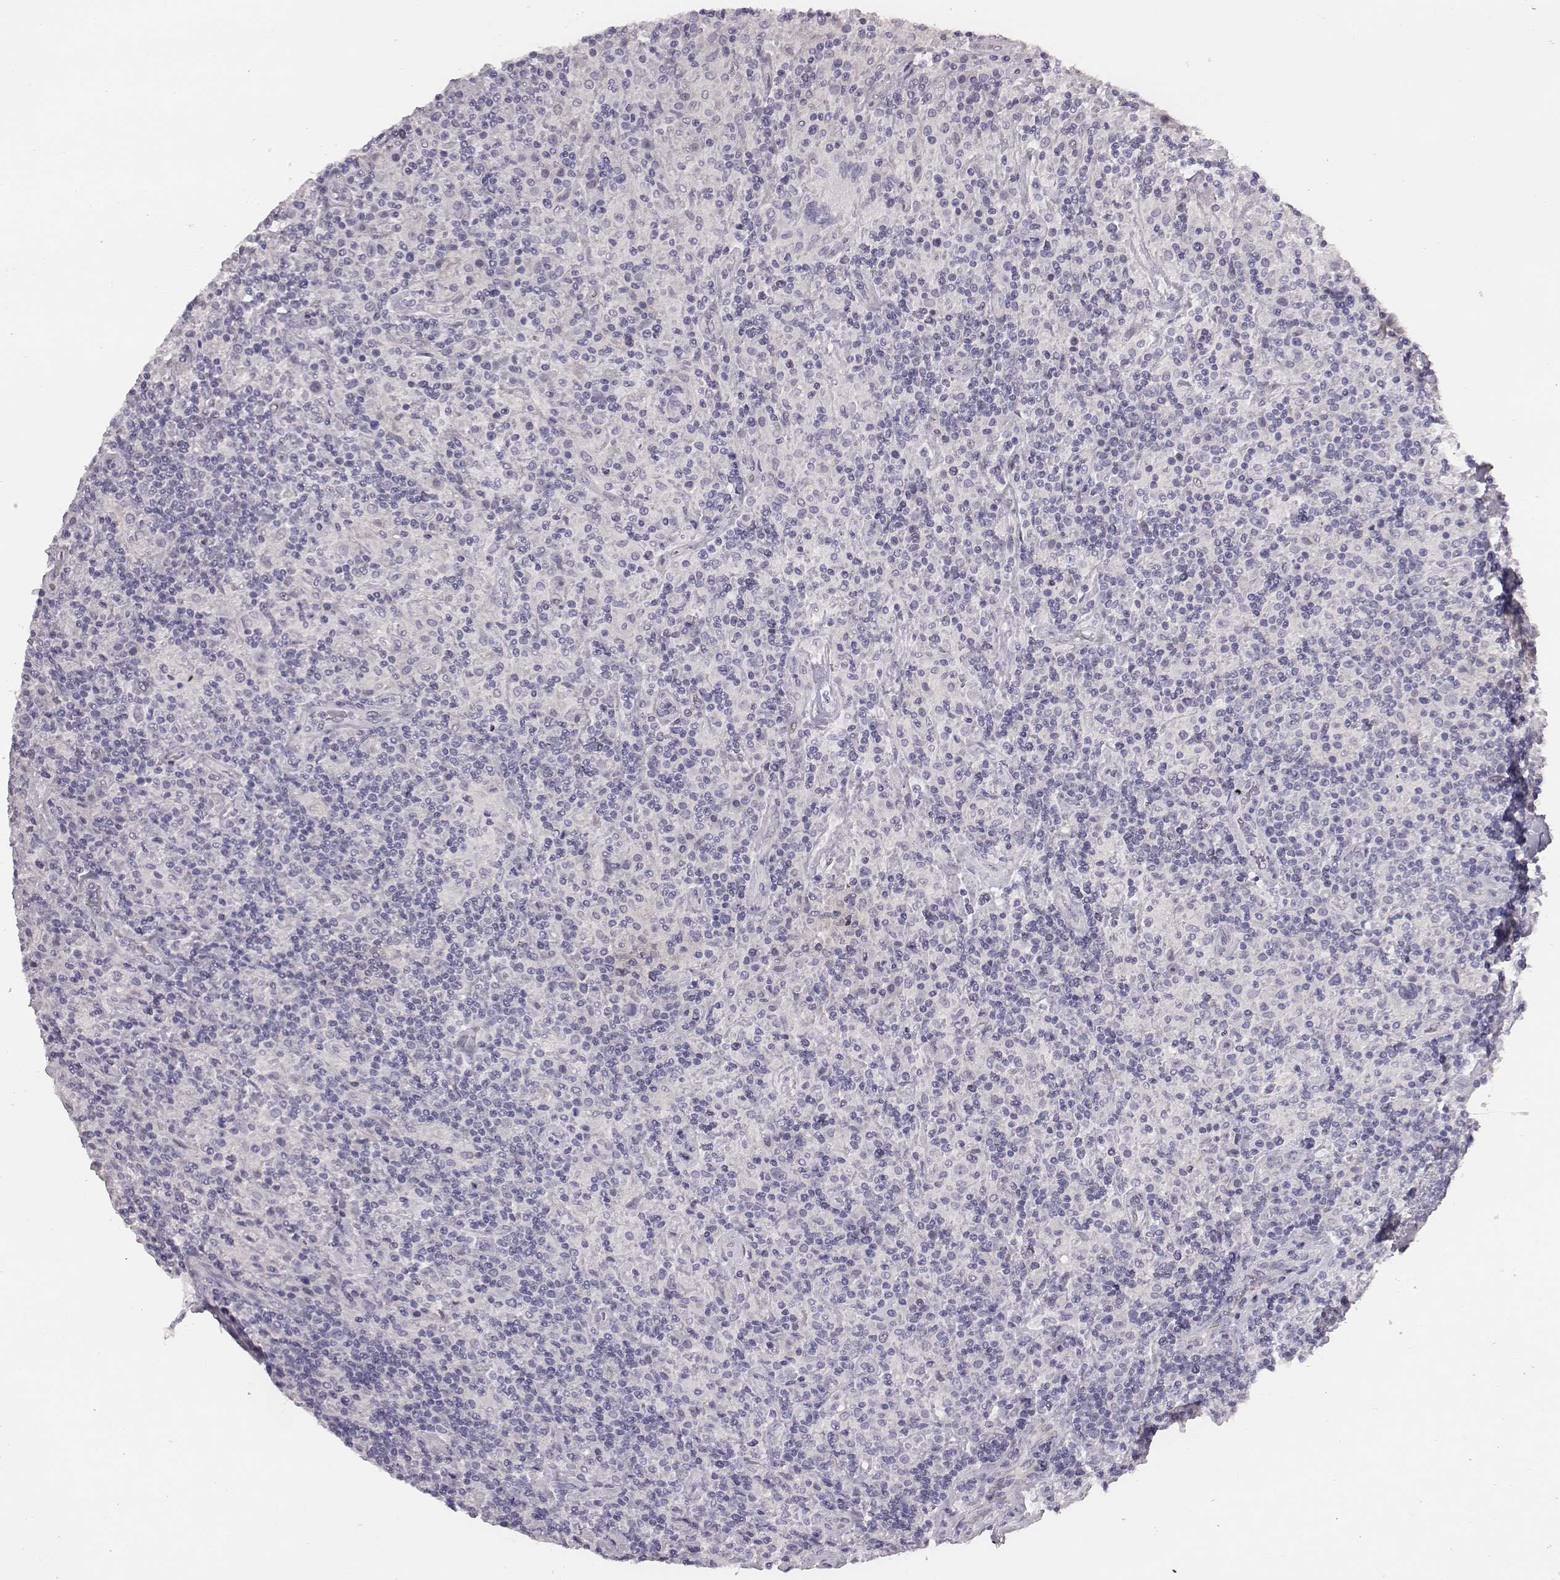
{"staining": {"intensity": "negative", "quantity": "none", "location": "none"}, "tissue": "lymphoma", "cell_type": "Tumor cells", "image_type": "cancer", "snomed": [{"axis": "morphology", "description": "Hodgkin's disease, NOS"}, {"axis": "topography", "description": "Lymph node"}], "caption": "This is an IHC image of human Hodgkin's disease. There is no expression in tumor cells.", "gene": "CACNG4", "patient": {"sex": "male", "age": 70}}